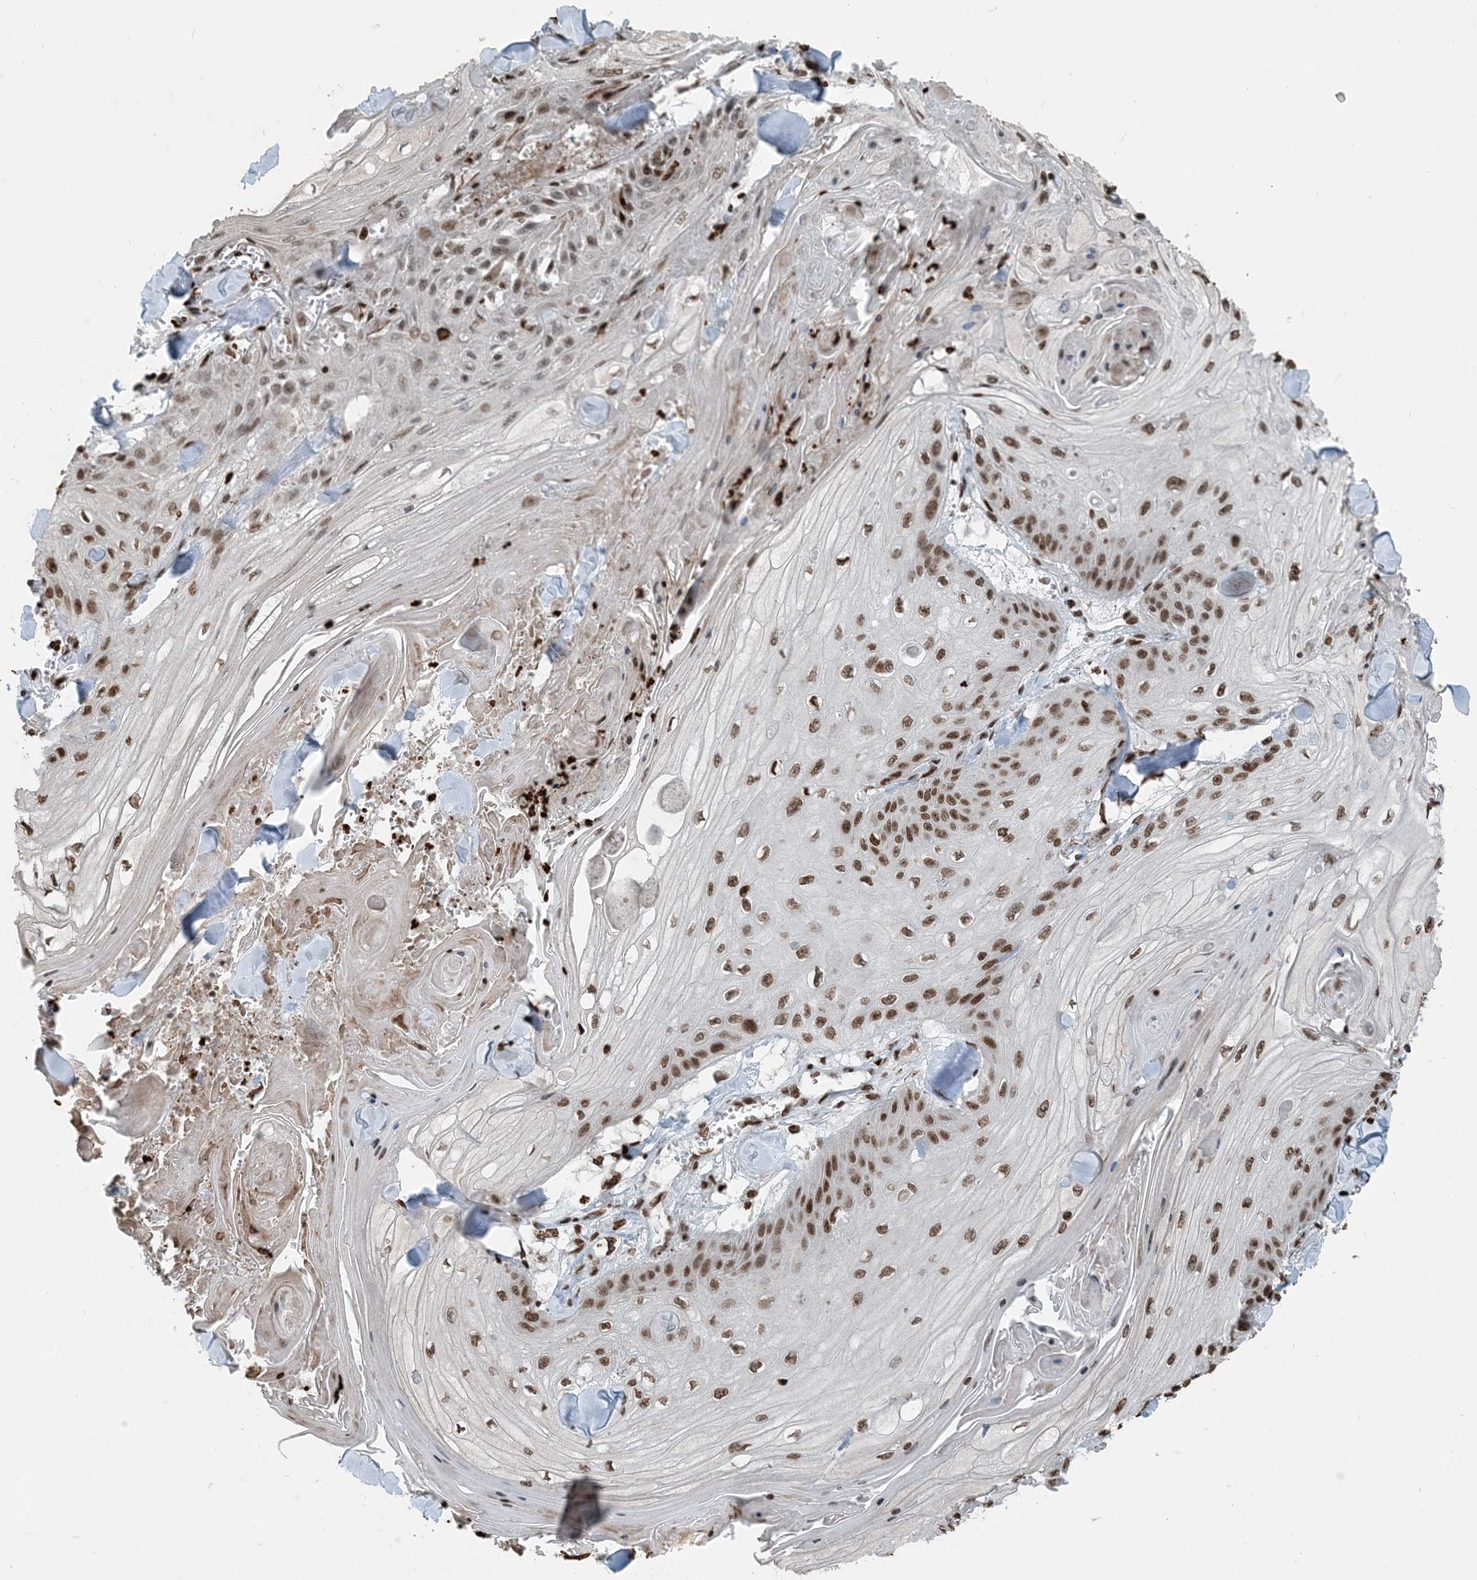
{"staining": {"intensity": "moderate", "quantity": ">75%", "location": "nuclear"}, "tissue": "skin cancer", "cell_type": "Tumor cells", "image_type": "cancer", "snomed": [{"axis": "morphology", "description": "Squamous cell carcinoma, NOS"}, {"axis": "topography", "description": "Skin"}], "caption": "Protein expression analysis of squamous cell carcinoma (skin) displays moderate nuclear positivity in approximately >75% of tumor cells. Using DAB (brown) and hematoxylin (blue) stains, captured at high magnification using brightfield microscopy.", "gene": "H3-3B", "patient": {"sex": "male", "age": 74}}